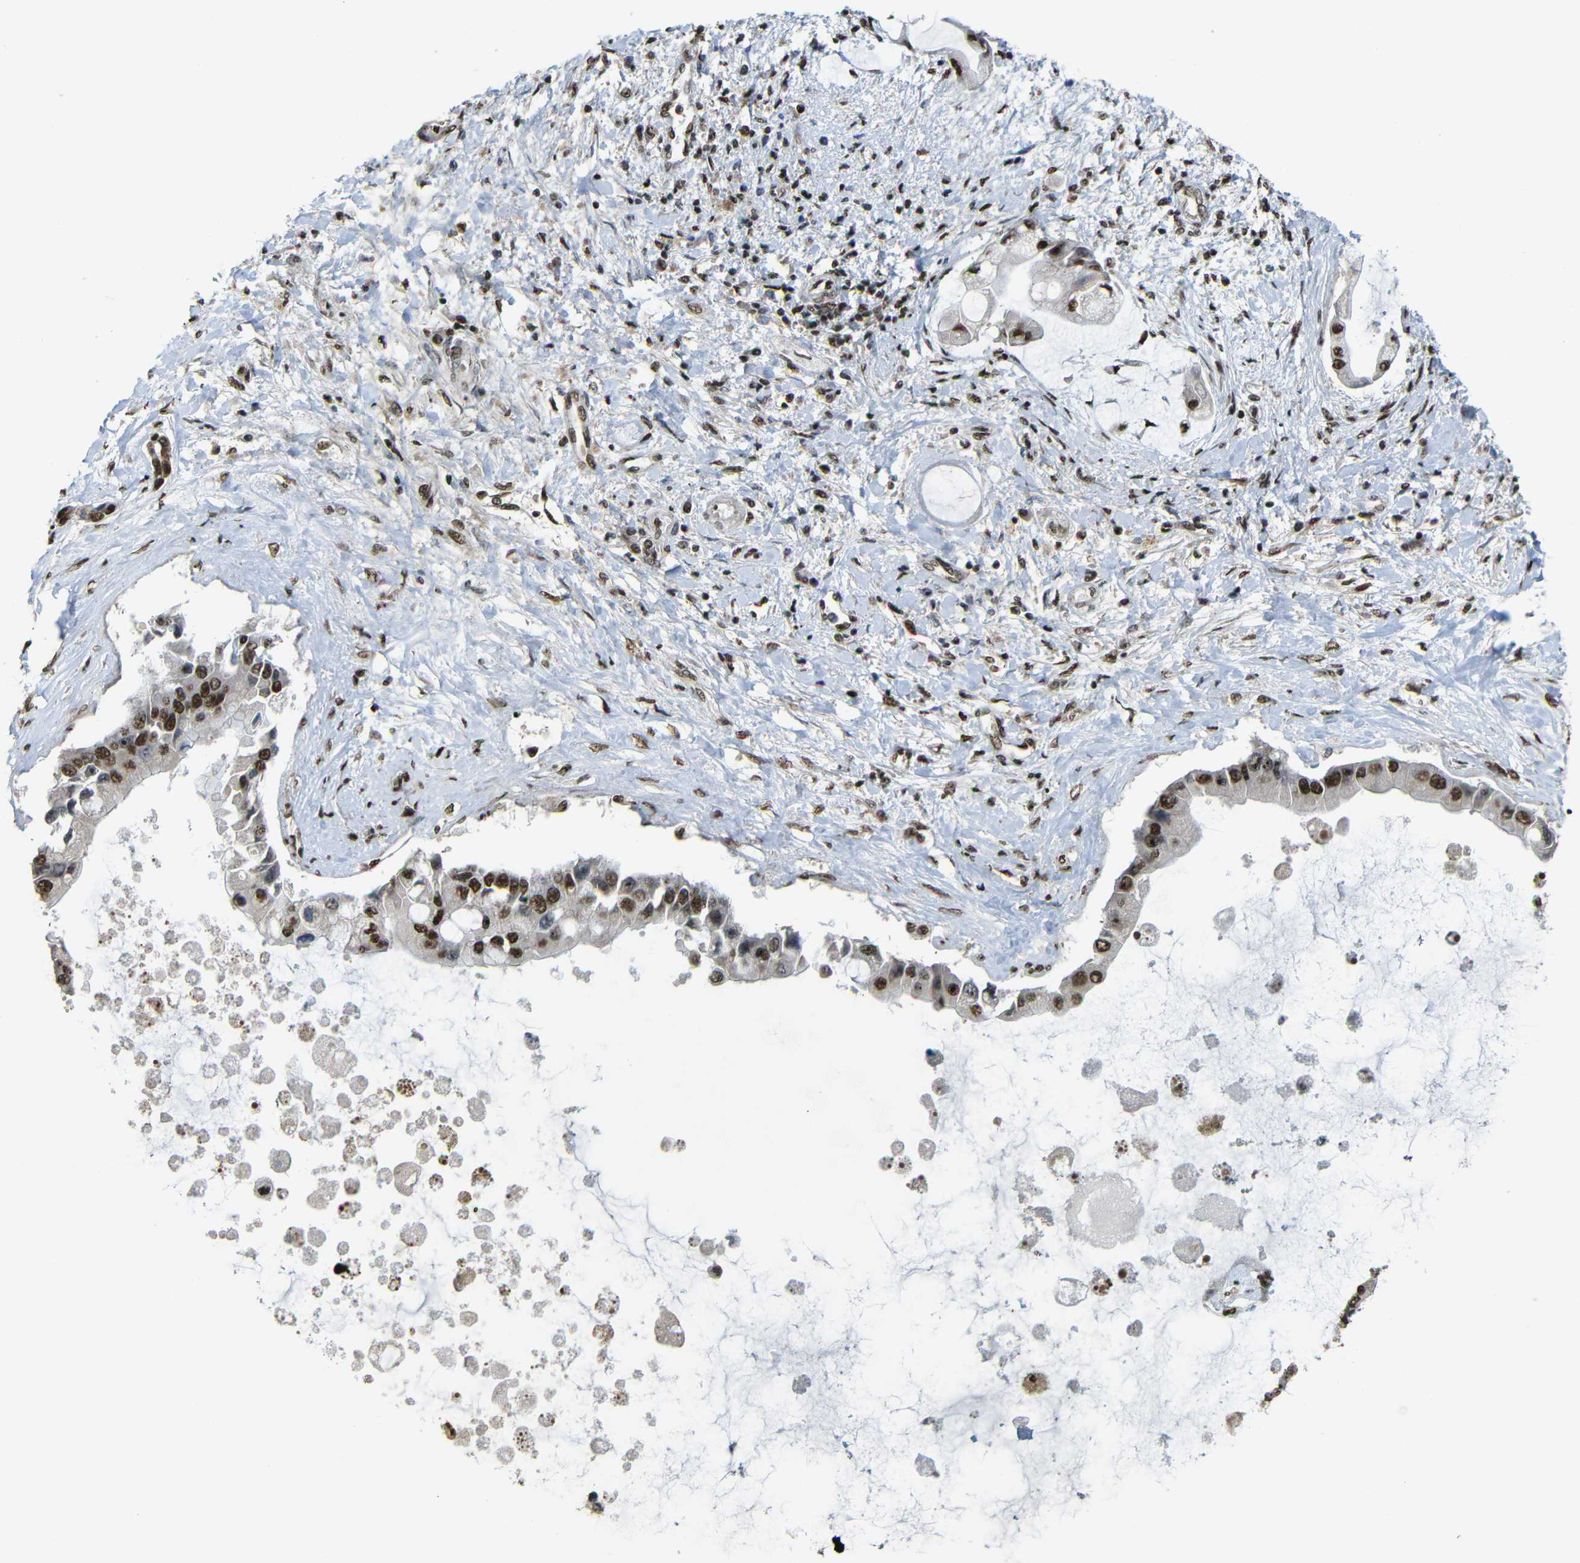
{"staining": {"intensity": "strong", "quantity": ">75%", "location": "nuclear"}, "tissue": "liver cancer", "cell_type": "Tumor cells", "image_type": "cancer", "snomed": [{"axis": "morphology", "description": "Cholangiocarcinoma"}, {"axis": "topography", "description": "Liver"}], "caption": "DAB (3,3'-diaminobenzidine) immunohistochemical staining of liver cholangiocarcinoma displays strong nuclear protein expression in approximately >75% of tumor cells.", "gene": "TCF7L2", "patient": {"sex": "male", "age": 50}}